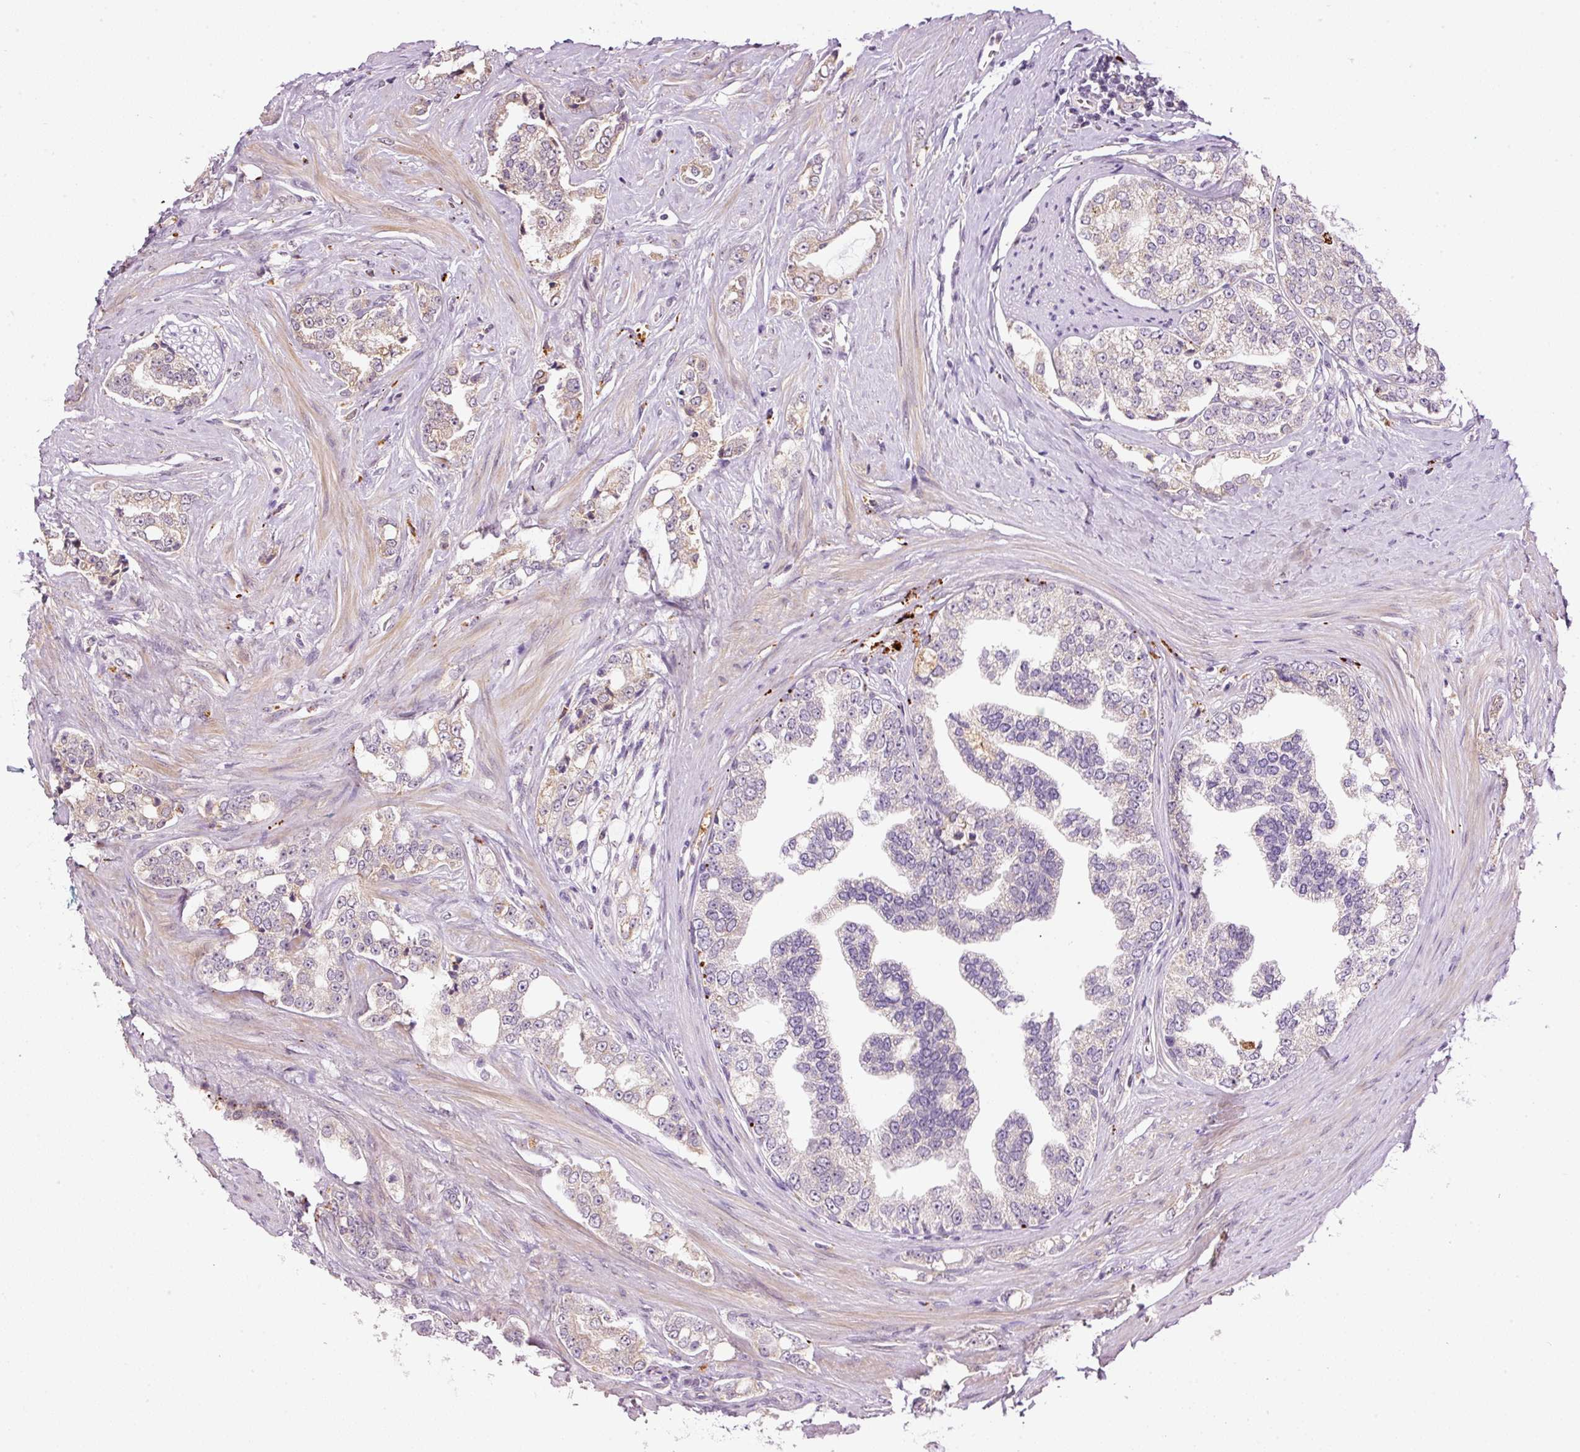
{"staining": {"intensity": "moderate", "quantity": "25%-75%", "location": "cytoplasmic/membranous"}, "tissue": "prostate cancer", "cell_type": "Tumor cells", "image_type": "cancer", "snomed": [{"axis": "morphology", "description": "Adenocarcinoma, High grade"}, {"axis": "topography", "description": "Prostate"}], "caption": "This is an image of IHC staining of adenocarcinoma (high-grade) (prostate), which shows moderate positivity in the cytoplasmic/membranous of tumor cells.", "gene": "ZNF639", "patient": {"sex": "male", "age": 64}}